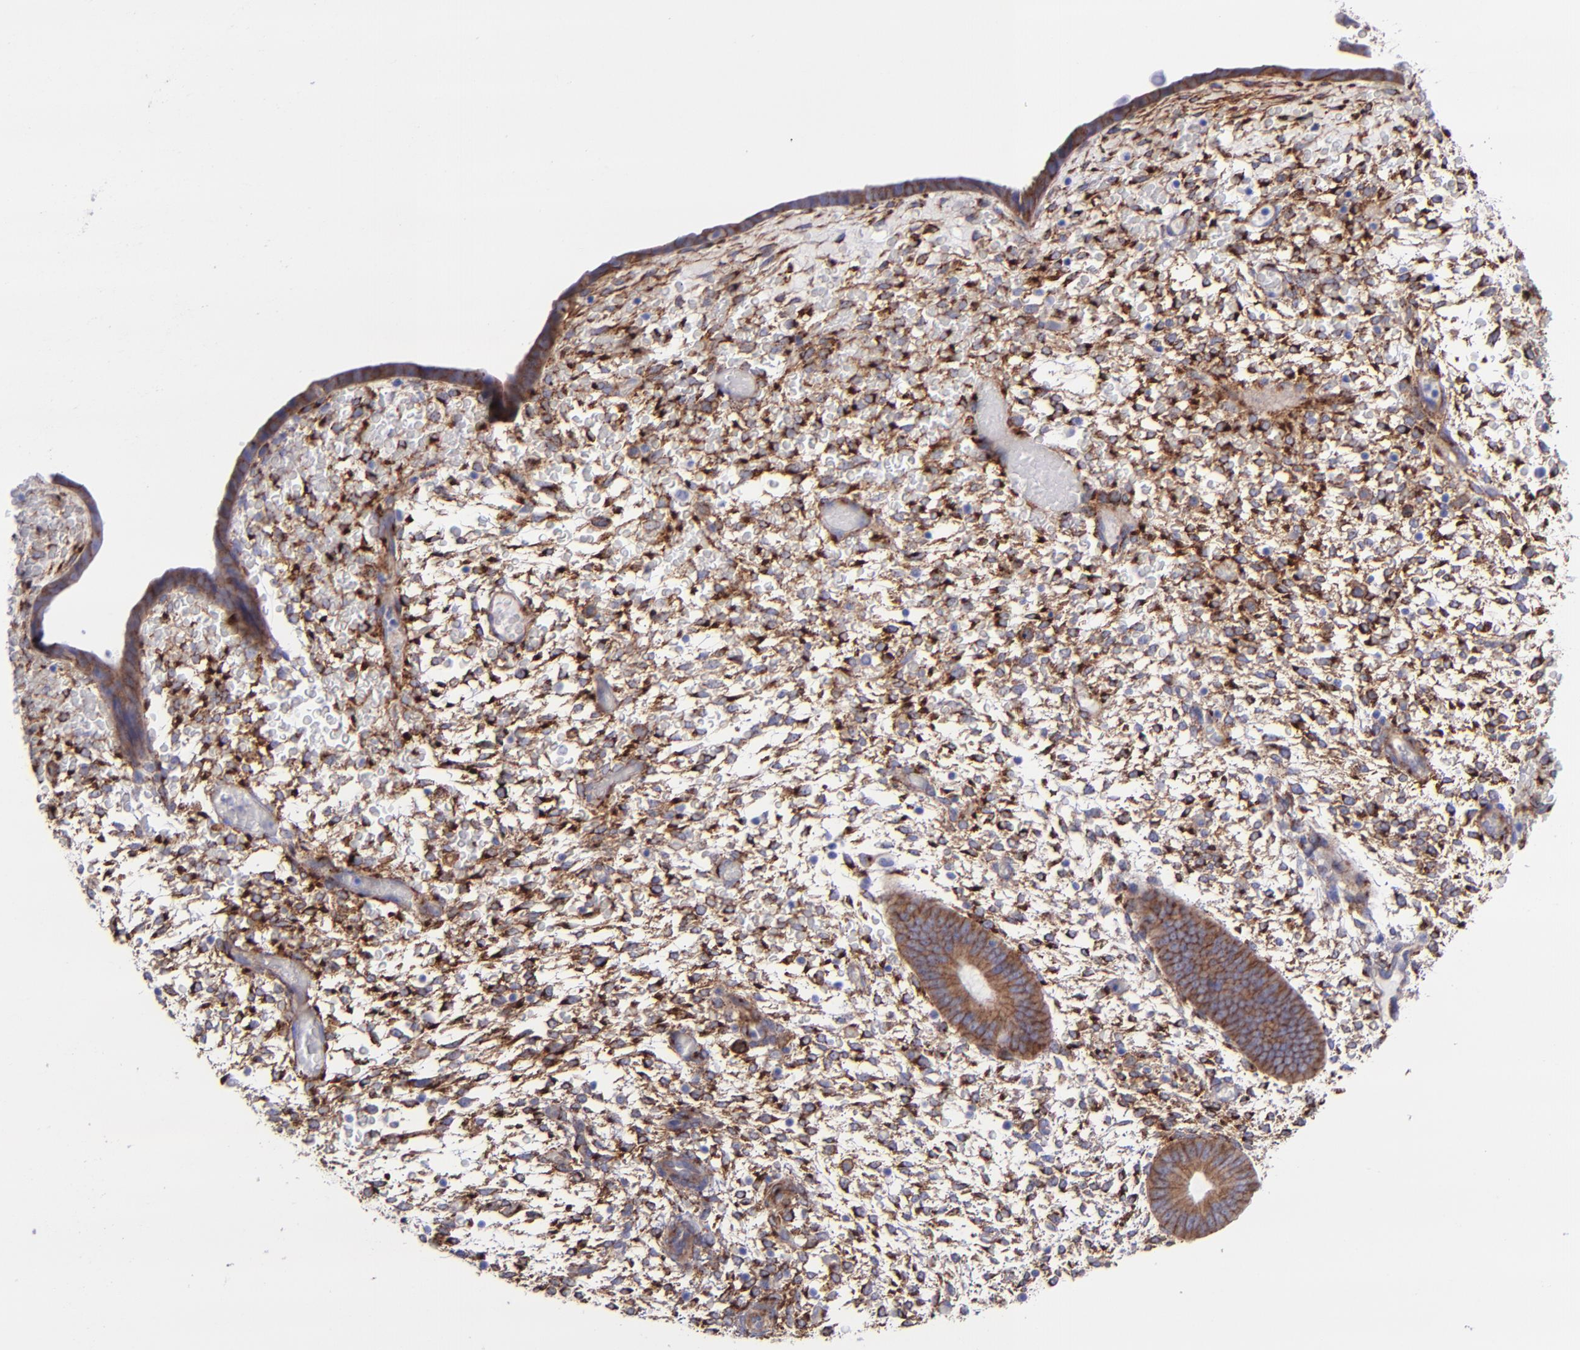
{"staining": {"intensity": "moderate", "quantity": ">75%", "location": "cytoplasmic/membranous"}, "tissue": "endometrium", "cell_type": "Cells in endometrial stroma", "image_type": "normal", "snomed": [{"axis": "morphology", "description": "Normal tissue, NOS"}, {"axis": "topography", "description": "Endometrium"}], "caption": "The micrograph shows staining of unremarkable endometrium, revealing moderate cytoplasmic/membranous protein expression (brown color) within cells in endometrial stroma.", "gene": "ITGAV", "patient": {"sex": "female", "age": 42}}